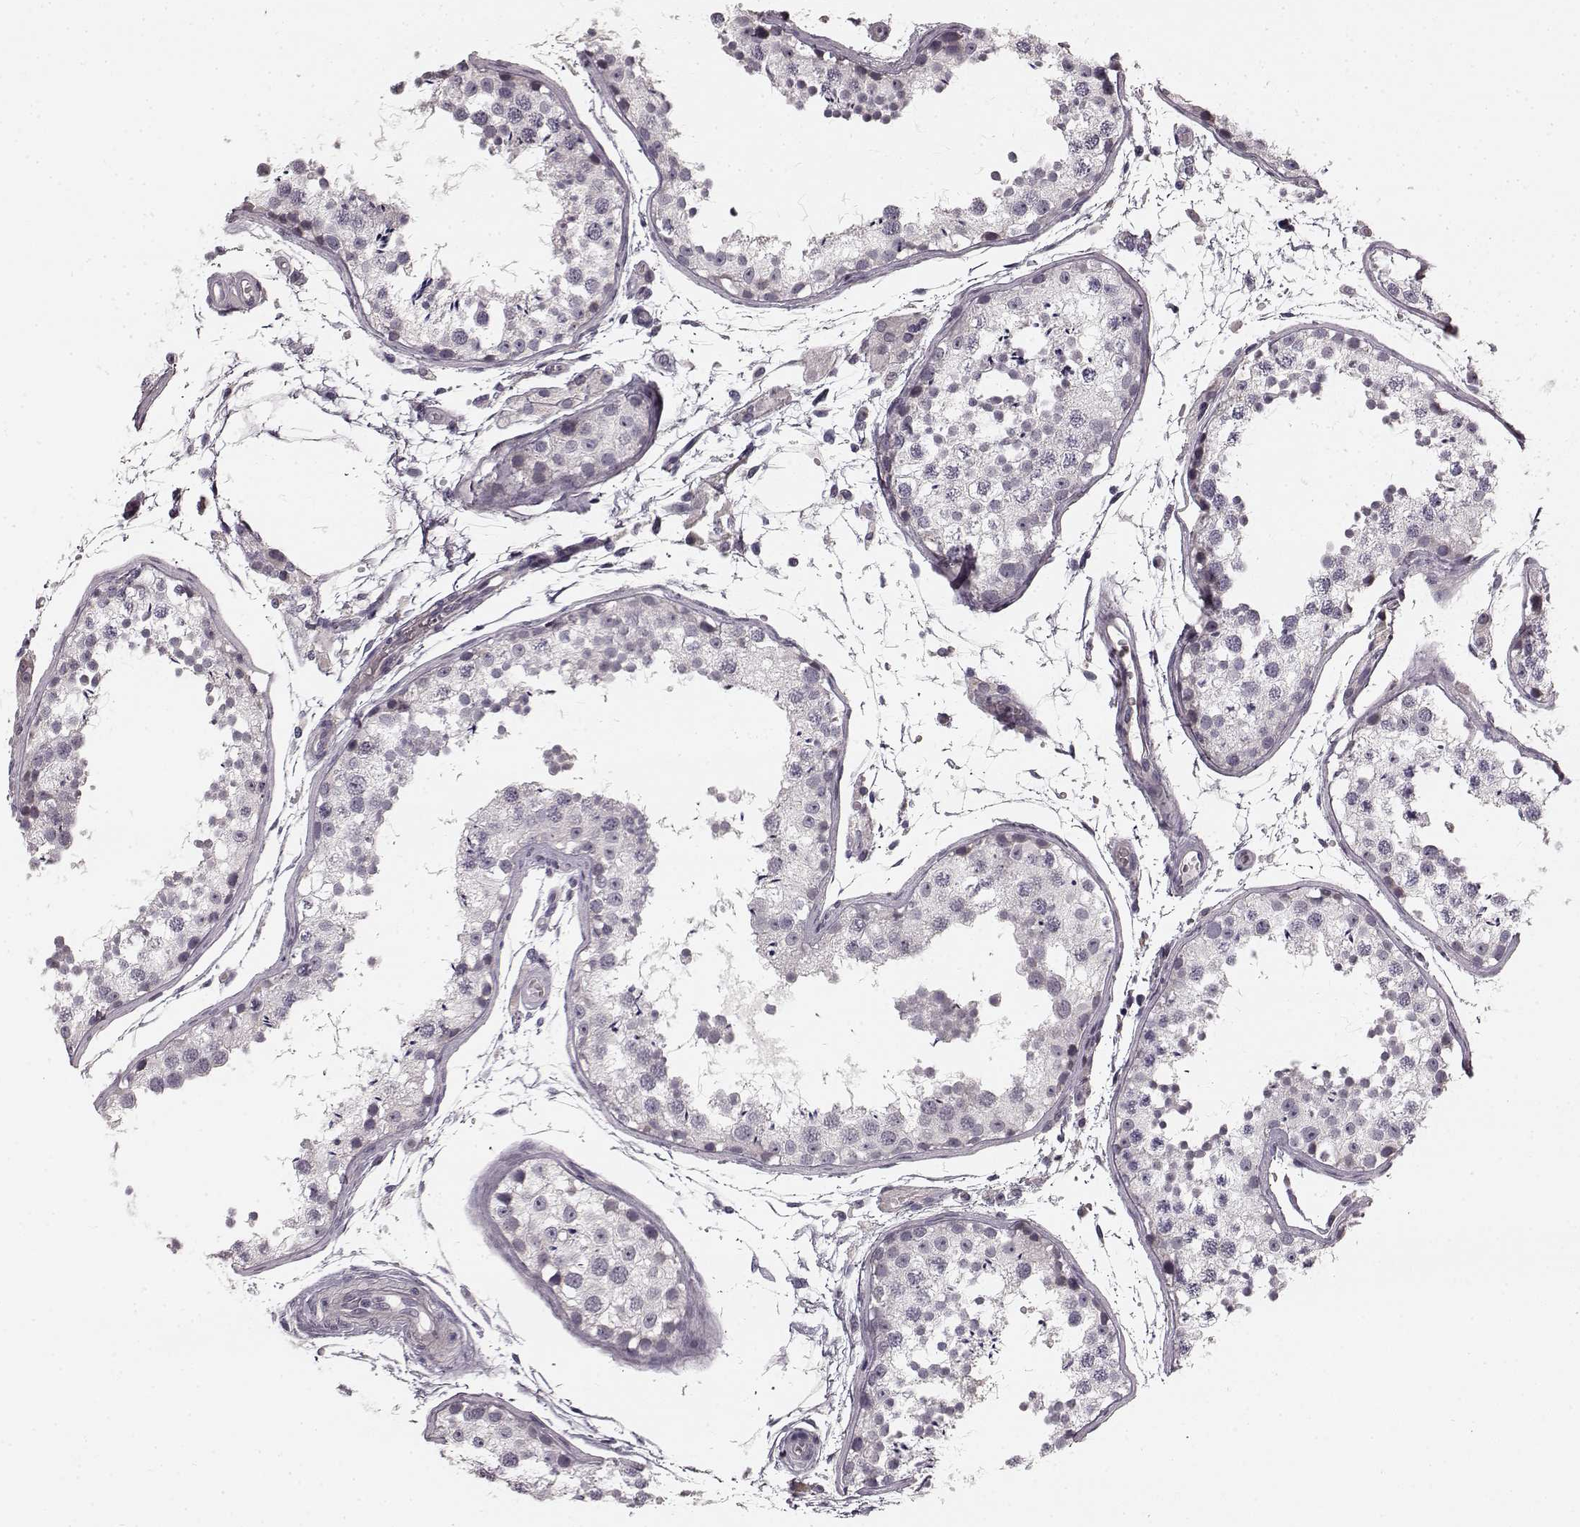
{"staining": {"intensity": "negative", "quantity": "none", "location": "none"}, "tissue": "testis", "cell_type": "Cells in seminiferous ducts", "image_type": "normal", "snomed": [{"axis": "morphology", "description": "Normal tissue, NOS"}, {"axis": "topography", "description": "Testis"}], "caption": "Immunohistochemistry image of unremarkable testis stained for a protein (brown), which demonstrates no expression in cells in seminiferous ducts. (DAB (3,3'-diaminobenzidine) immunohistochemistry with hematoxylin counter stain).", "gene": "FAM234B", "patient": {"sex": "male", "age": 29}}